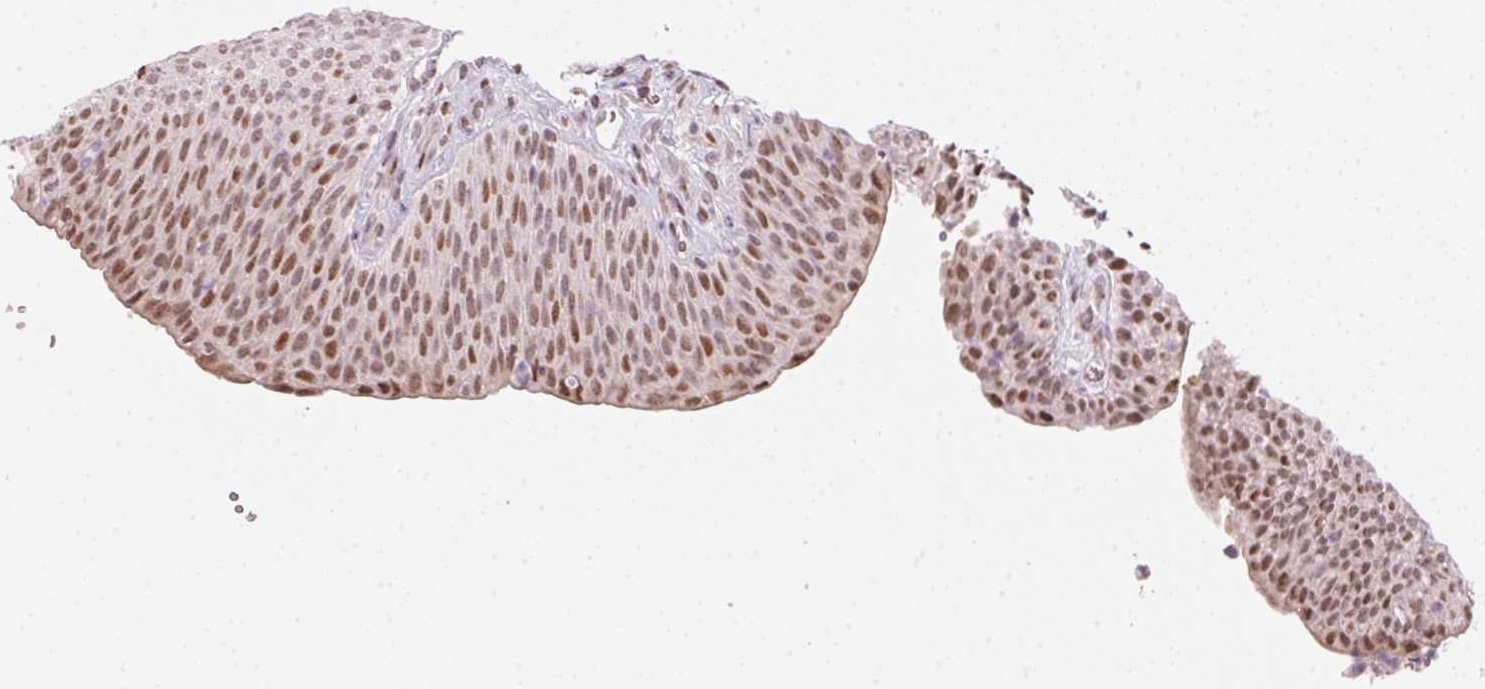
{"staining": {"intensity": "moderate", "quantity": ">75%", "location": "nuclear"}, "tissue": "urinary bladder", "cell_type": "Urothelial cells", "image_type": "normal", "snomed": [{"axis": "morphology", "description": "Normal tissue, NOS"}, {"axis": "topography", "description": "Urinary bladder"}, {"axis": "topography", "description": "Peripheral nerve tissue"}], "caption": "The histopathology image exhibits a brown stain indicating the presence of a protein in the nuclear of urothelial cells in urinary bladder.", "gene": "KAT6A", "patient": {"sex": "male", "age": 66}}